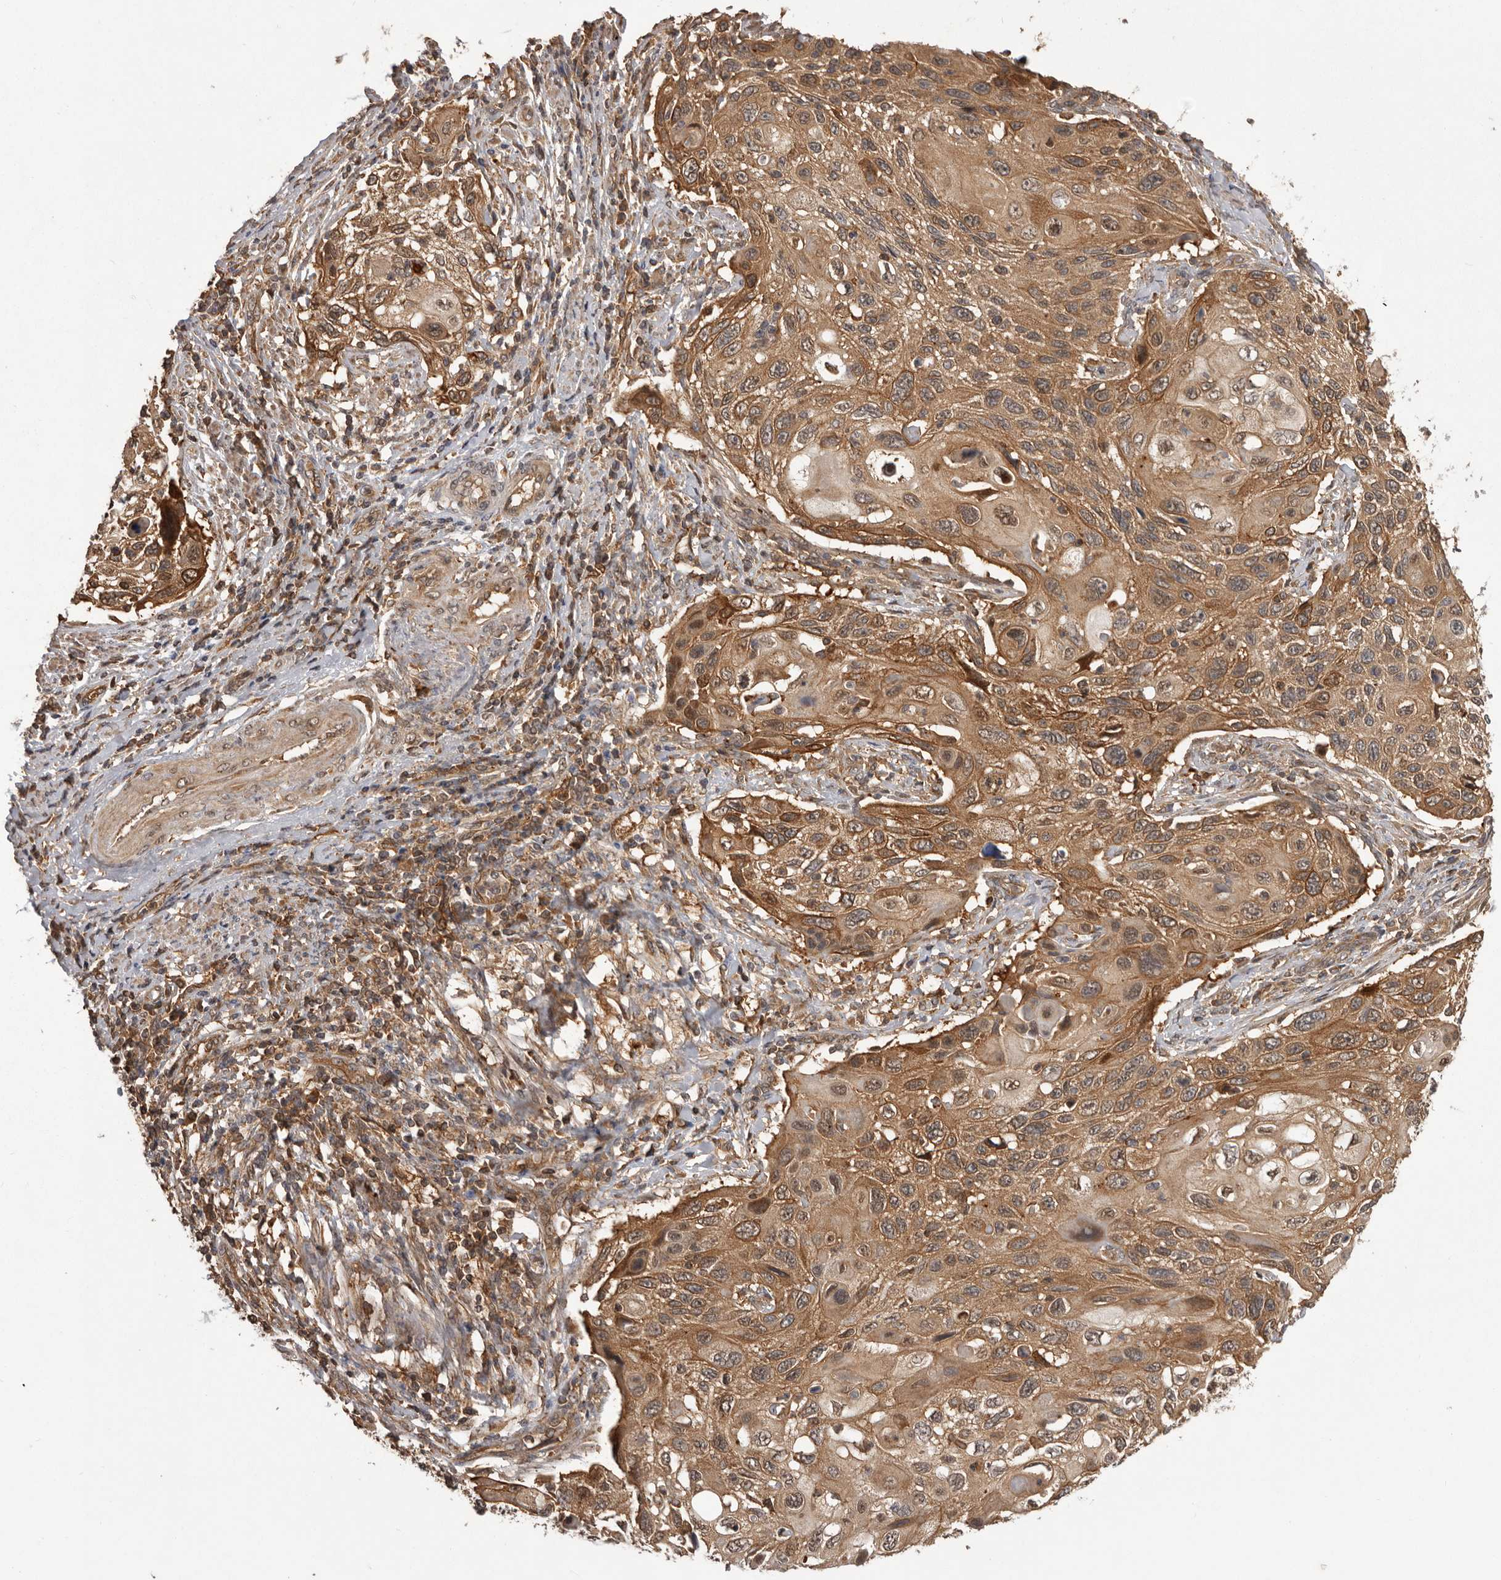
{"staining": {"intensity": "moderate", "quantity": ">75%", "location": "cytoplasmic/membranous"}, "tissue": "cervical cancer", "cell_type": "Tumor cells", "image_type": "cancer", "snomed": [{"axis": "morphology", "description": "Squamous cell carcinoma, NOS"}, {"axis": "topography", "description": "Cervix"}], "caption": "Immunohistochemistry staining of cervical cancer (squamous cell carcinoma), which exhibits medium levels of moderate cytoplasmic/membranous positivity in approximately >75% of tumor cells indicating moderate cytoplasmic/membranous protein expression. The staining was performed using DAB (3,3'-diaminobenzidine) (brown) for protein detection and nuclei were counterstained in hematoxylin (blue).", "gene": "SLC22A3", "patient": {"sex": "female", "age": 70}}